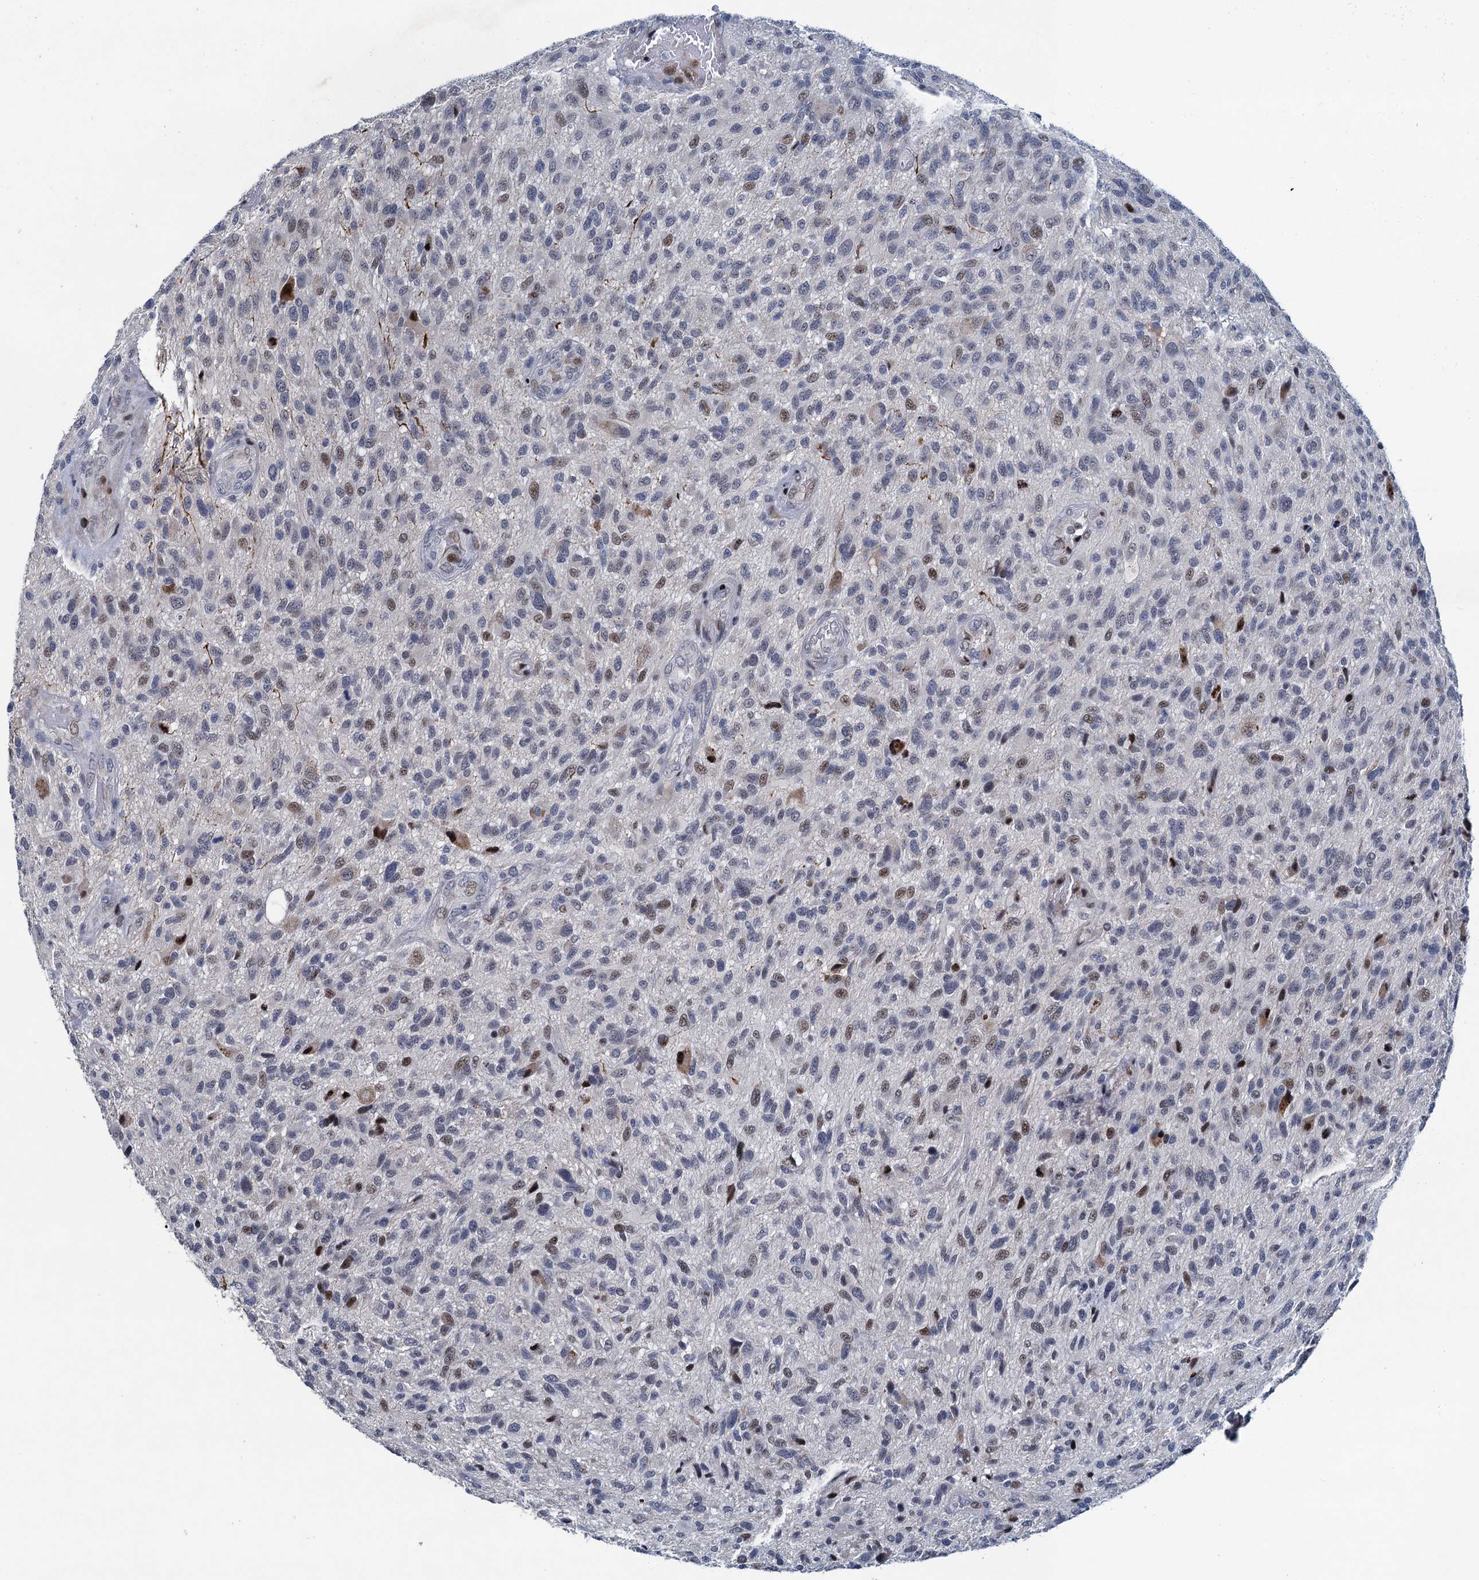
{"staining": {"intensity": "weak", "quantity": "<25%", "location": "nuclear"}, "tissue": "glioma", "cell_type": "Tumor cells", "image_type": "cancer", "snomed": [{"axis": "morphology", "description": "Glioma, malignant, High grade"}, {"axis": "topography", "description": "Brain"}], "caption": "High power microscopy histopathology image of an immunohistochemistry histopathology image of malignant glioma (high-grade), revealing no significant staining in tumor cells.", "gene": "ATOSA", "patient": {"sex": "male", "age": 47}}